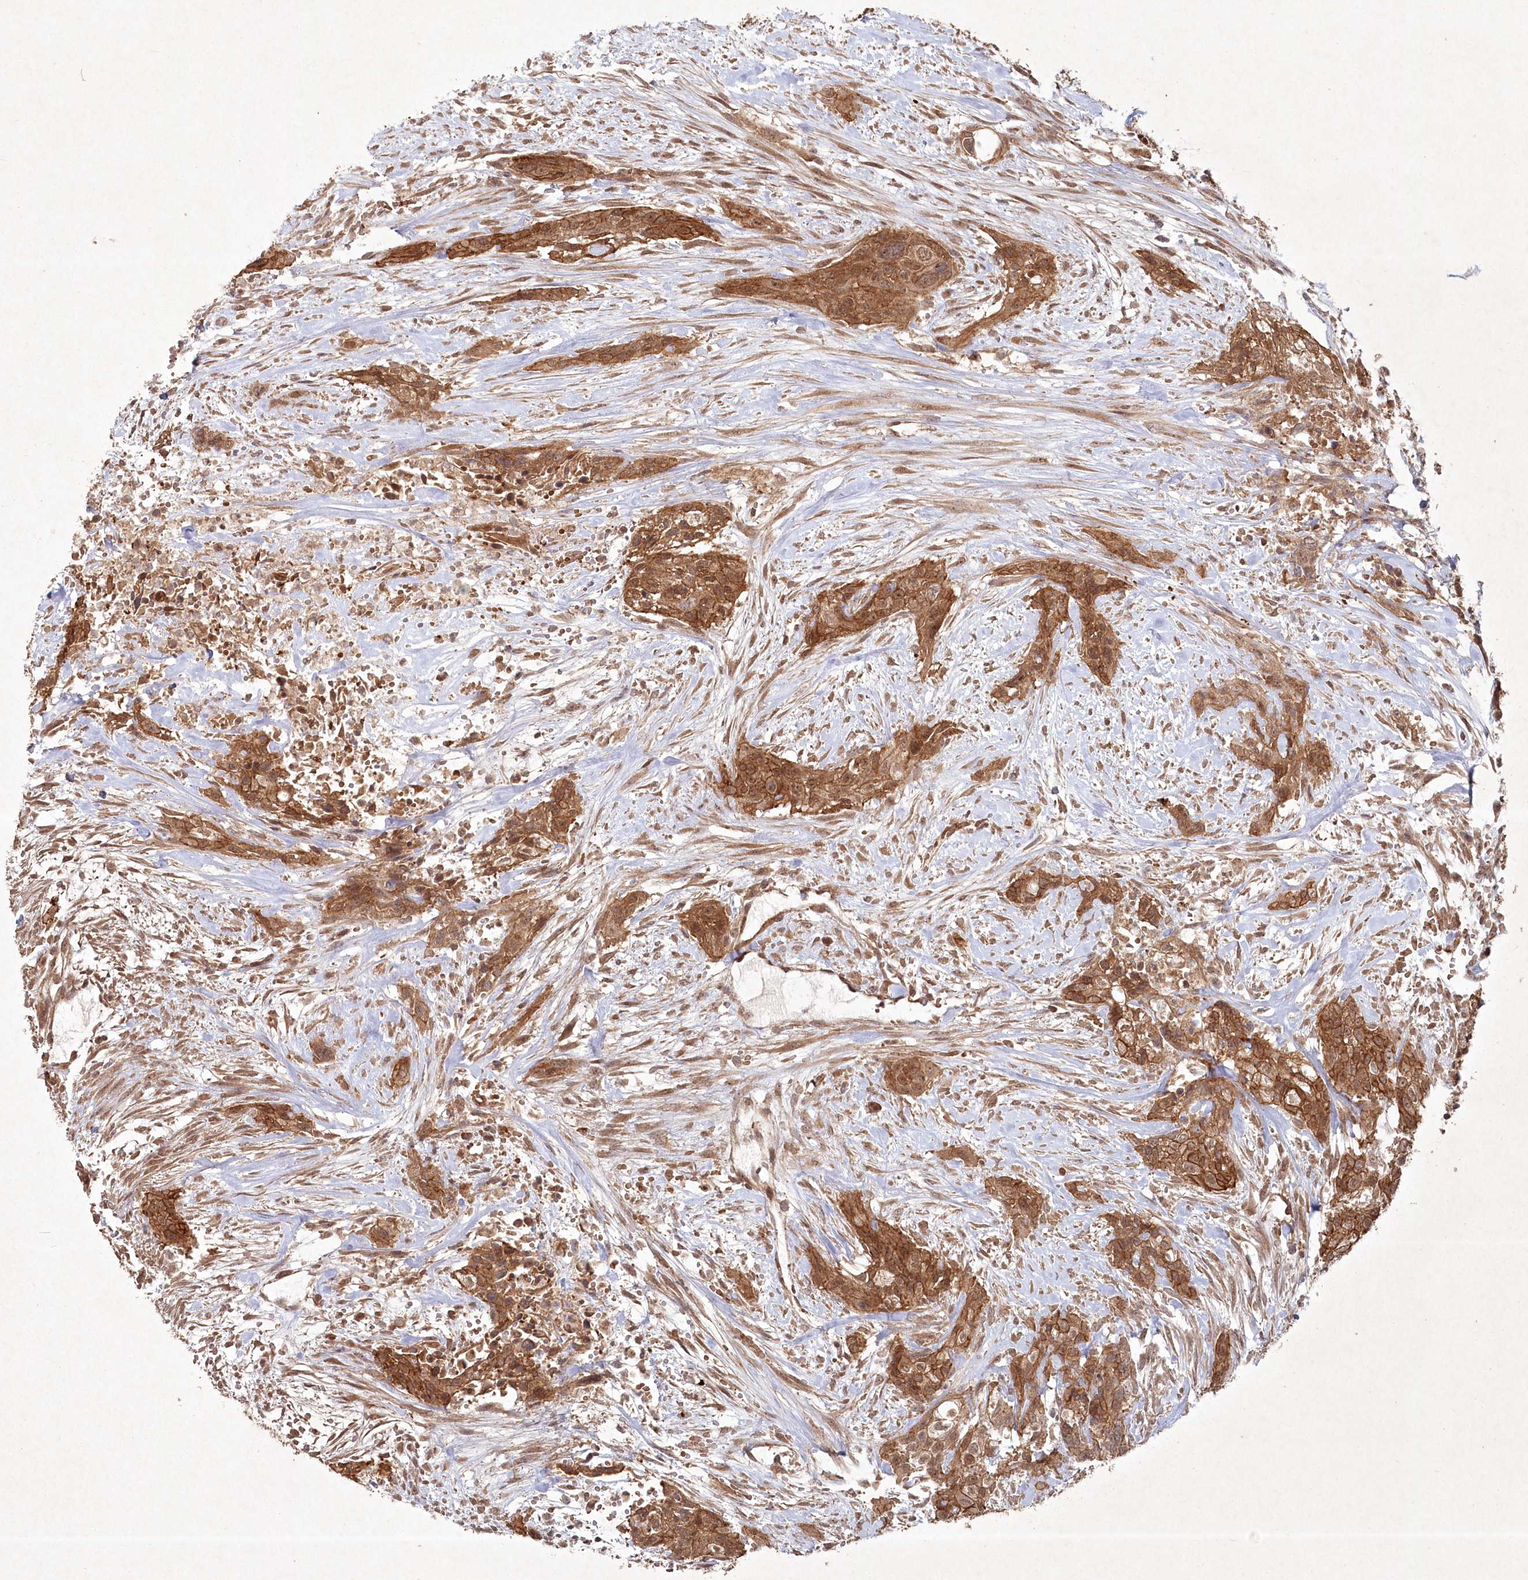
{"staining": {"intensity": "moderate", "quantity": ">75%", "location": "cytoplasmic/membranous,nuclear"}, "tissue": "urothelial cancer", "cell_type": "Tumor cells", "image_type": "cancer", "snomed": [{"axis": "morphology", "description": "Urothelial carcinoma, High grade"}, {"axis": "topography", "description": "Urinary bladder"}], "caption": "Protein staining of urothelial cancer tissue displays moderate cytoplasmic/membranous and nuclear positivity in approximately >75% of tumor cells.", "gene": "FBXL17", "patient": {"sex": "male", "age": 35}}